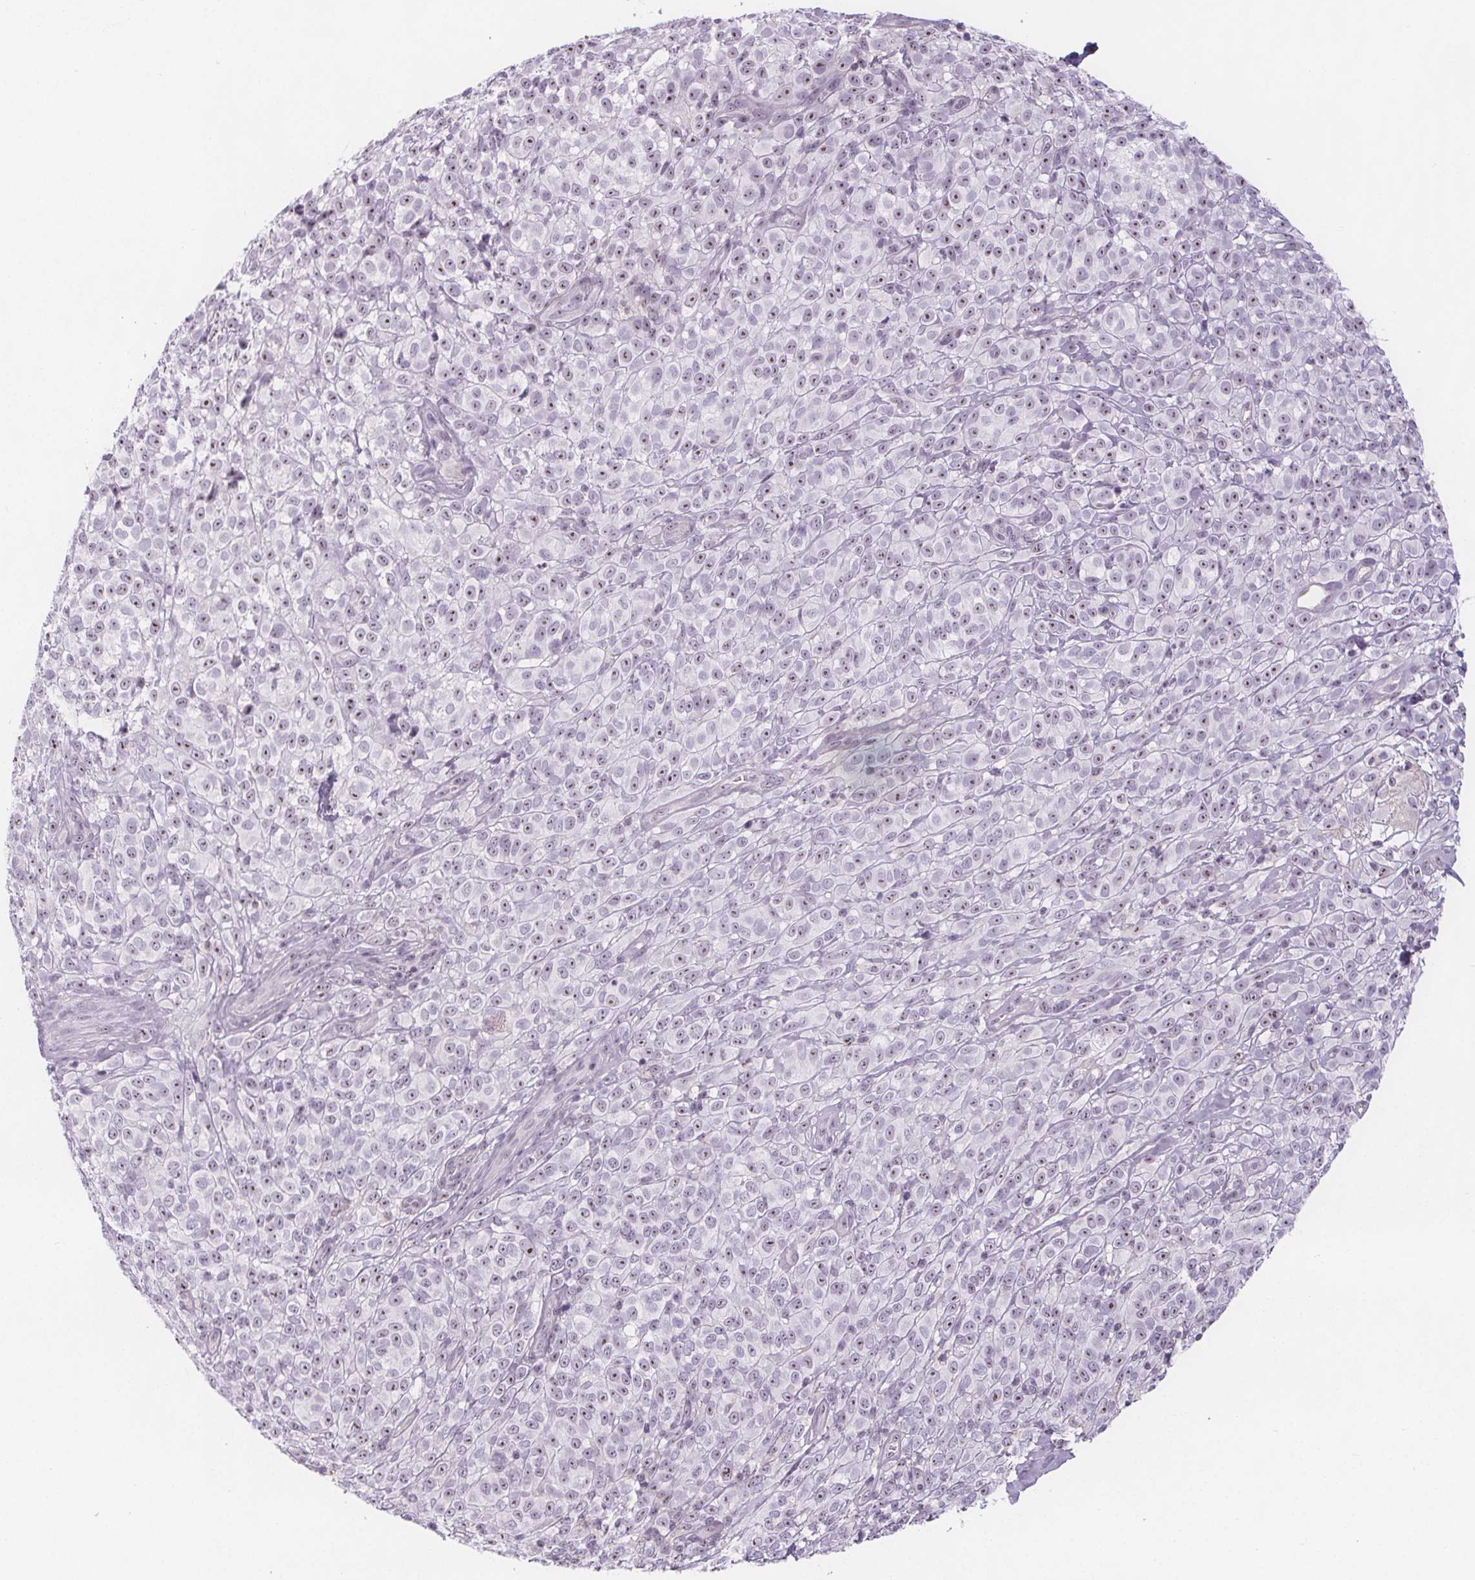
{"staining": {"intensity": "moderate", "quantity": "25%-75%", "location": "nuclear"}, "tissue": "melanoma", "cell_type": "Tumor cells", "image_type": "cancer", "snomed": [{"axis": "morphology", "description": "Malignant melanoma, NOS"}, {"axis": "topography", "description": "Skin"}], "caption": "Tumor cells exhibit moderate nuclear positivity in about 25%-75% of cells in malignant melanoma. (DAB IHC with brightfield microscopy, high magnification).", "gene": "NOLC1", "patient": {"sex": "male", "age": 85}}